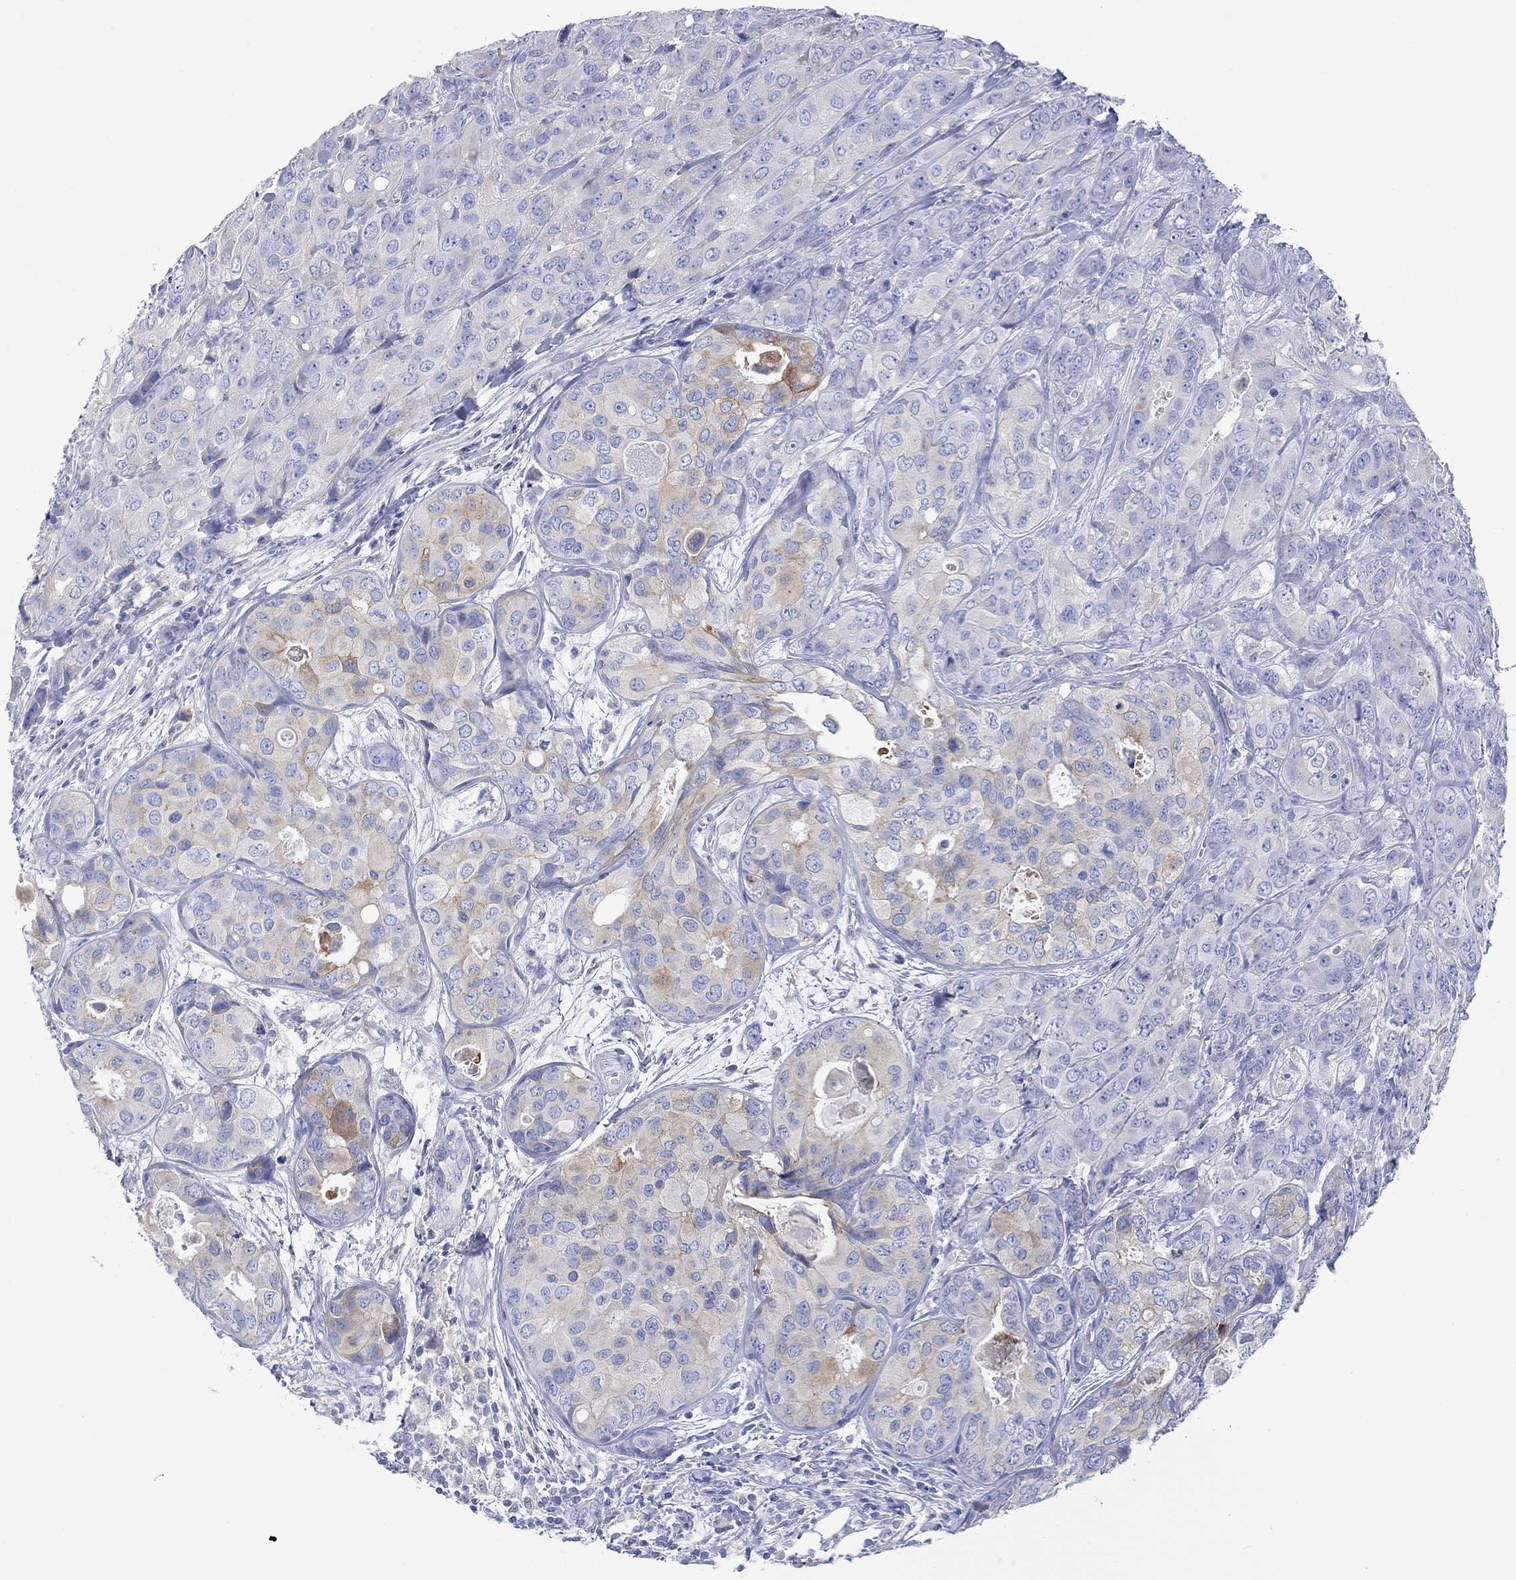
{"staining": {"intensity": "moderate", "quantity": "<25%", "location": "cytoplasmic/membranous"}, "tissue": "breast cancer", "cell_type": "Tumor cells", "image_type": "cancer", "snomed": [{"axis": "morphology", "description": "Duct carcinoma"}, {"axis": "topography", "description": "Breast"}], "caption": "A low amount of moderate cytoplasmic/membranous positivity is present in about <25% of tumor cells in breast cancer (infiltrating ductal carcinoma) tissue. (DAB (3,3'-diaminobenzidine) IHC, brown staining for protein, blue staining for nuclei).", "gene": "REEP6", "patient": {"sex": "female", "age": 43}}